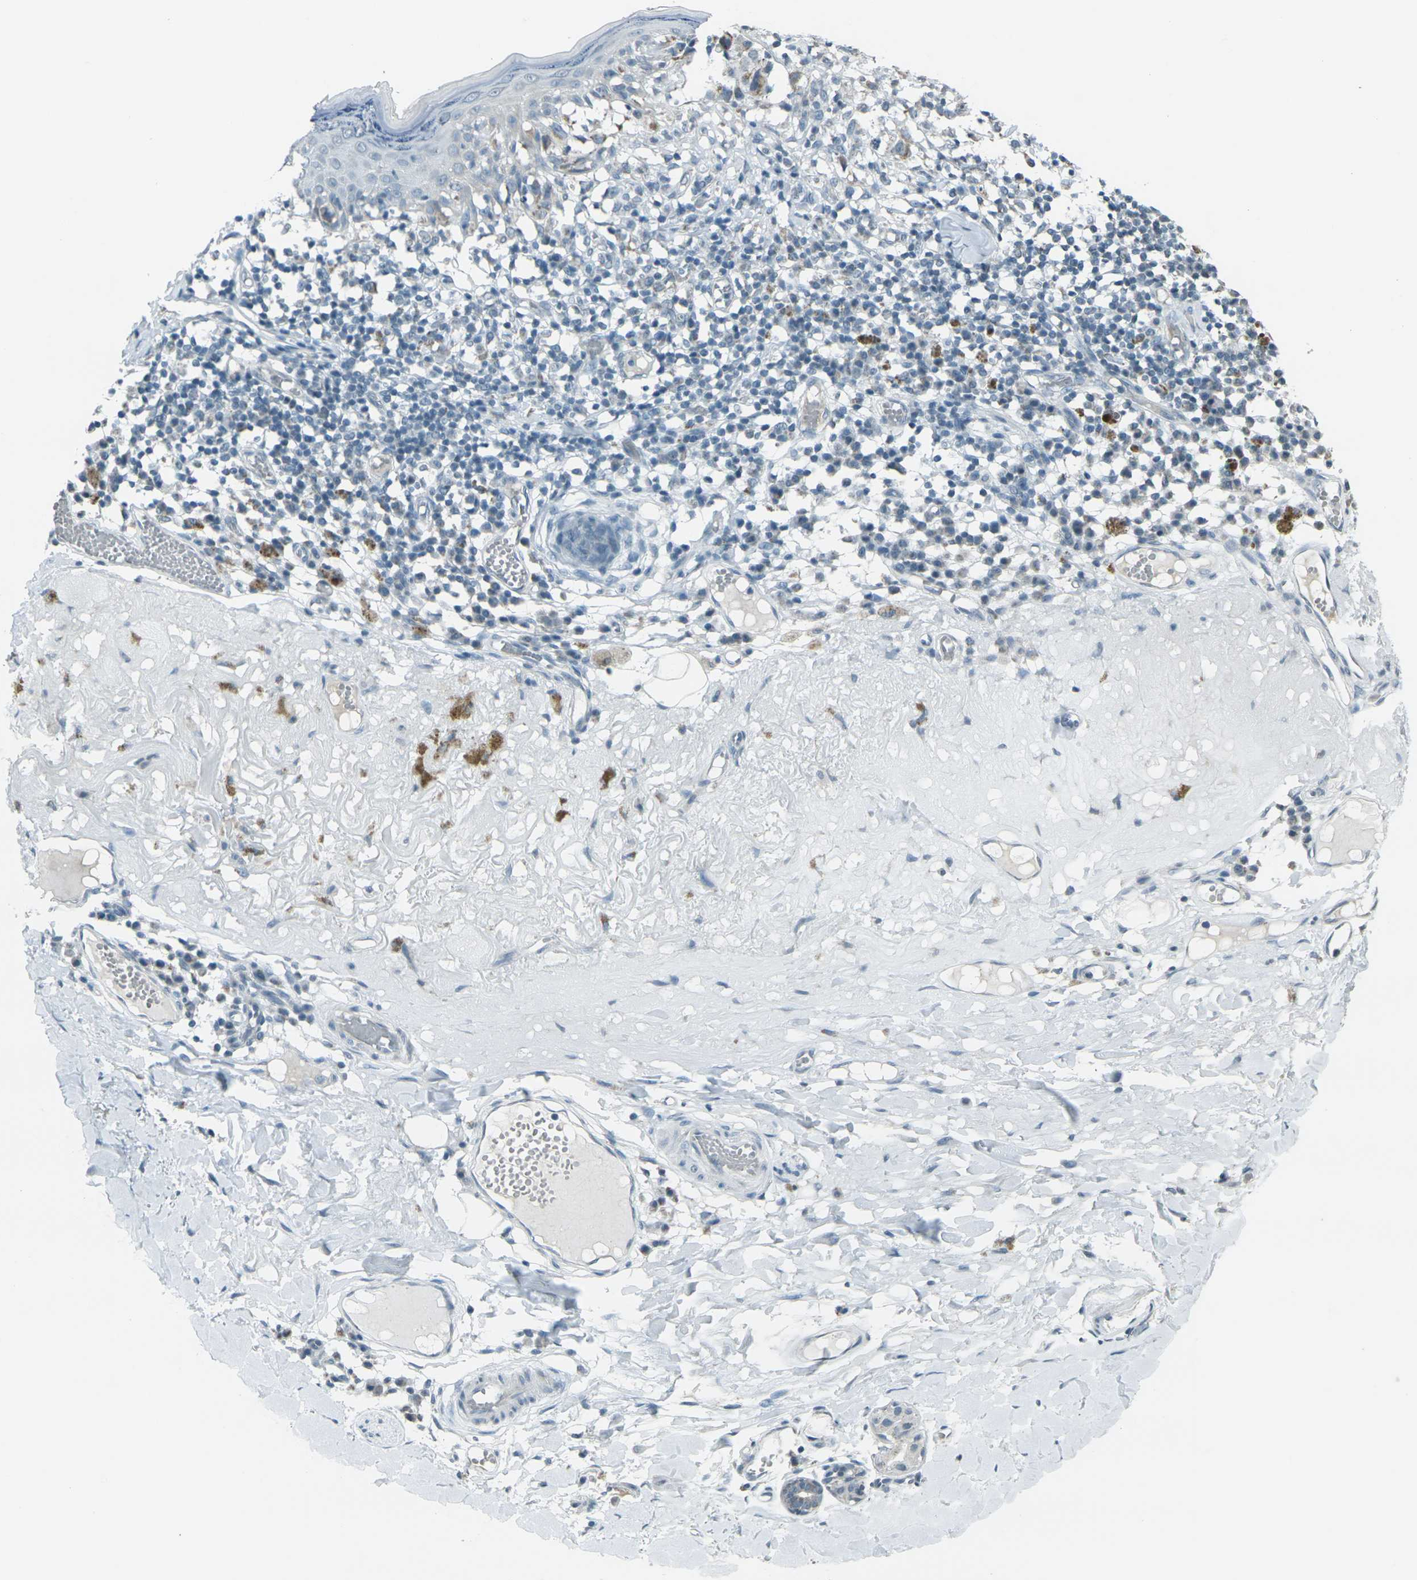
{"staining": {"intensity": "negative", "quantity": "none", "location": "none"}, "tissue": "melanoma", "cell_type": "Tumor cells", "image_type": "cancer", "snomed": [{"axis": "morphology", "description": "Malignant melanoma in situ"}, {"axis": "morphology", "description": "Malignant melanoma, NOS"}, {"axis": "topography", "description": "Skin"}], "caption": "The histopathology image shows no significant expression in tumor cells of melanoma.", "gene": "H2BC1", "patient": {"sex": "female", "age": 88}}